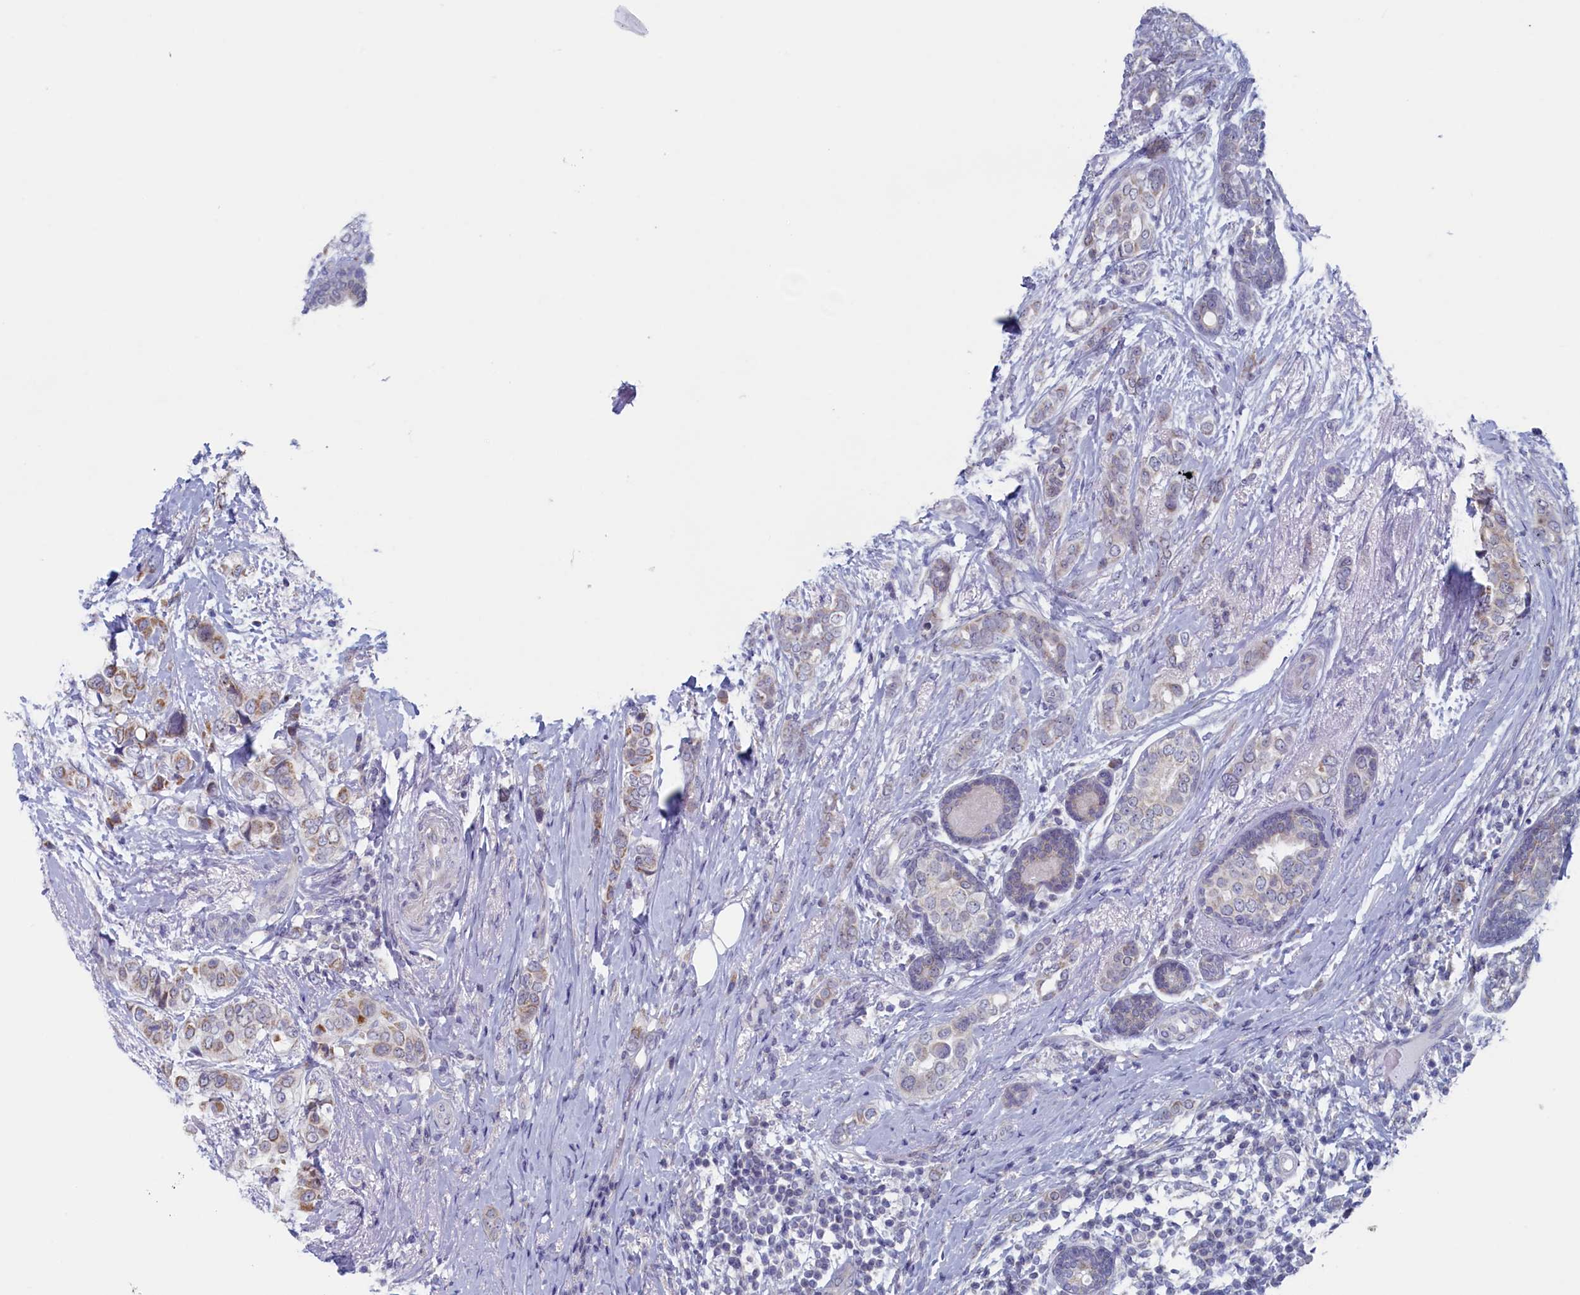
{"staining": {"intensity": "weak", "quantity": "25%-75%", "location": "cytoplasmic/membranous"}, "tissue": "breast cancer", "cell_type": "Tumor cells", "image_type": "cancer", "snomed": [{"axis": "morphology", "description": "Lobular carcinoma"}, {"axis": "topography", "description": "Breast"}], "caption": "An image of human breast cancer (lobular carcinoma) stained for a protein displays weak cytoplasmic/membranous brown staining in tumor cells.", "gene": "WDR76", "patient": {"sex": "female", "age": 51}}